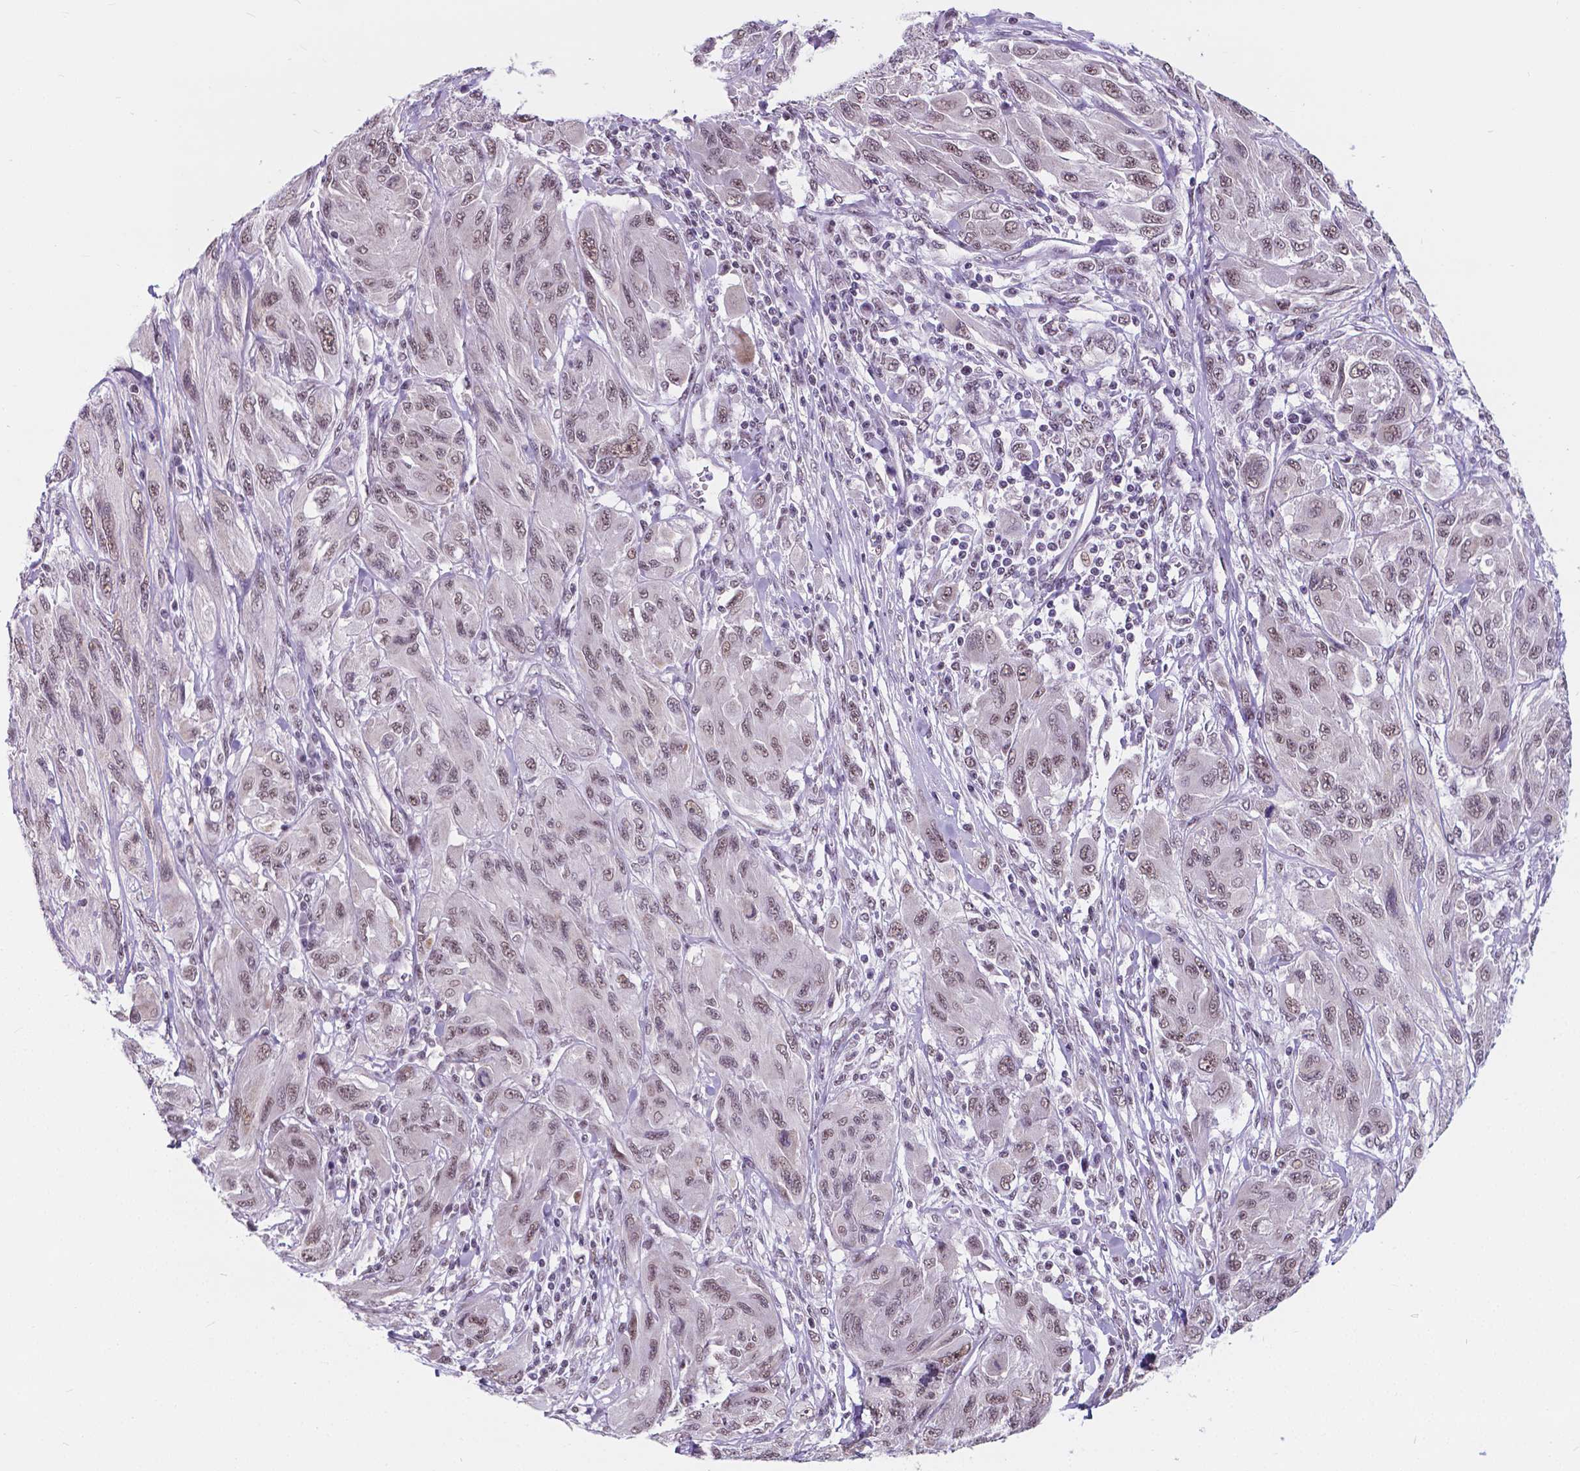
{"staining": {"intensity": "weak", "quantity": "25%-75%", "location": "nuclear"}, "tissue": "melanoma", "cell_type": "Tumor cells", "image_type": "cancer", "snomed": [{"axis": "morphology", "description": "Malignant melanoma, NOS"}, {"axis": "topography", "description": "Skin"}], "caption": "IHC (DAB (3,3'-diaminobenzidine)) staining of human melanoma reveals weak nuclear protein expression in about 25%-75% of tumor cells.", "gene": "BCAS2", "patient": {"sex": "female", "age": 91}}